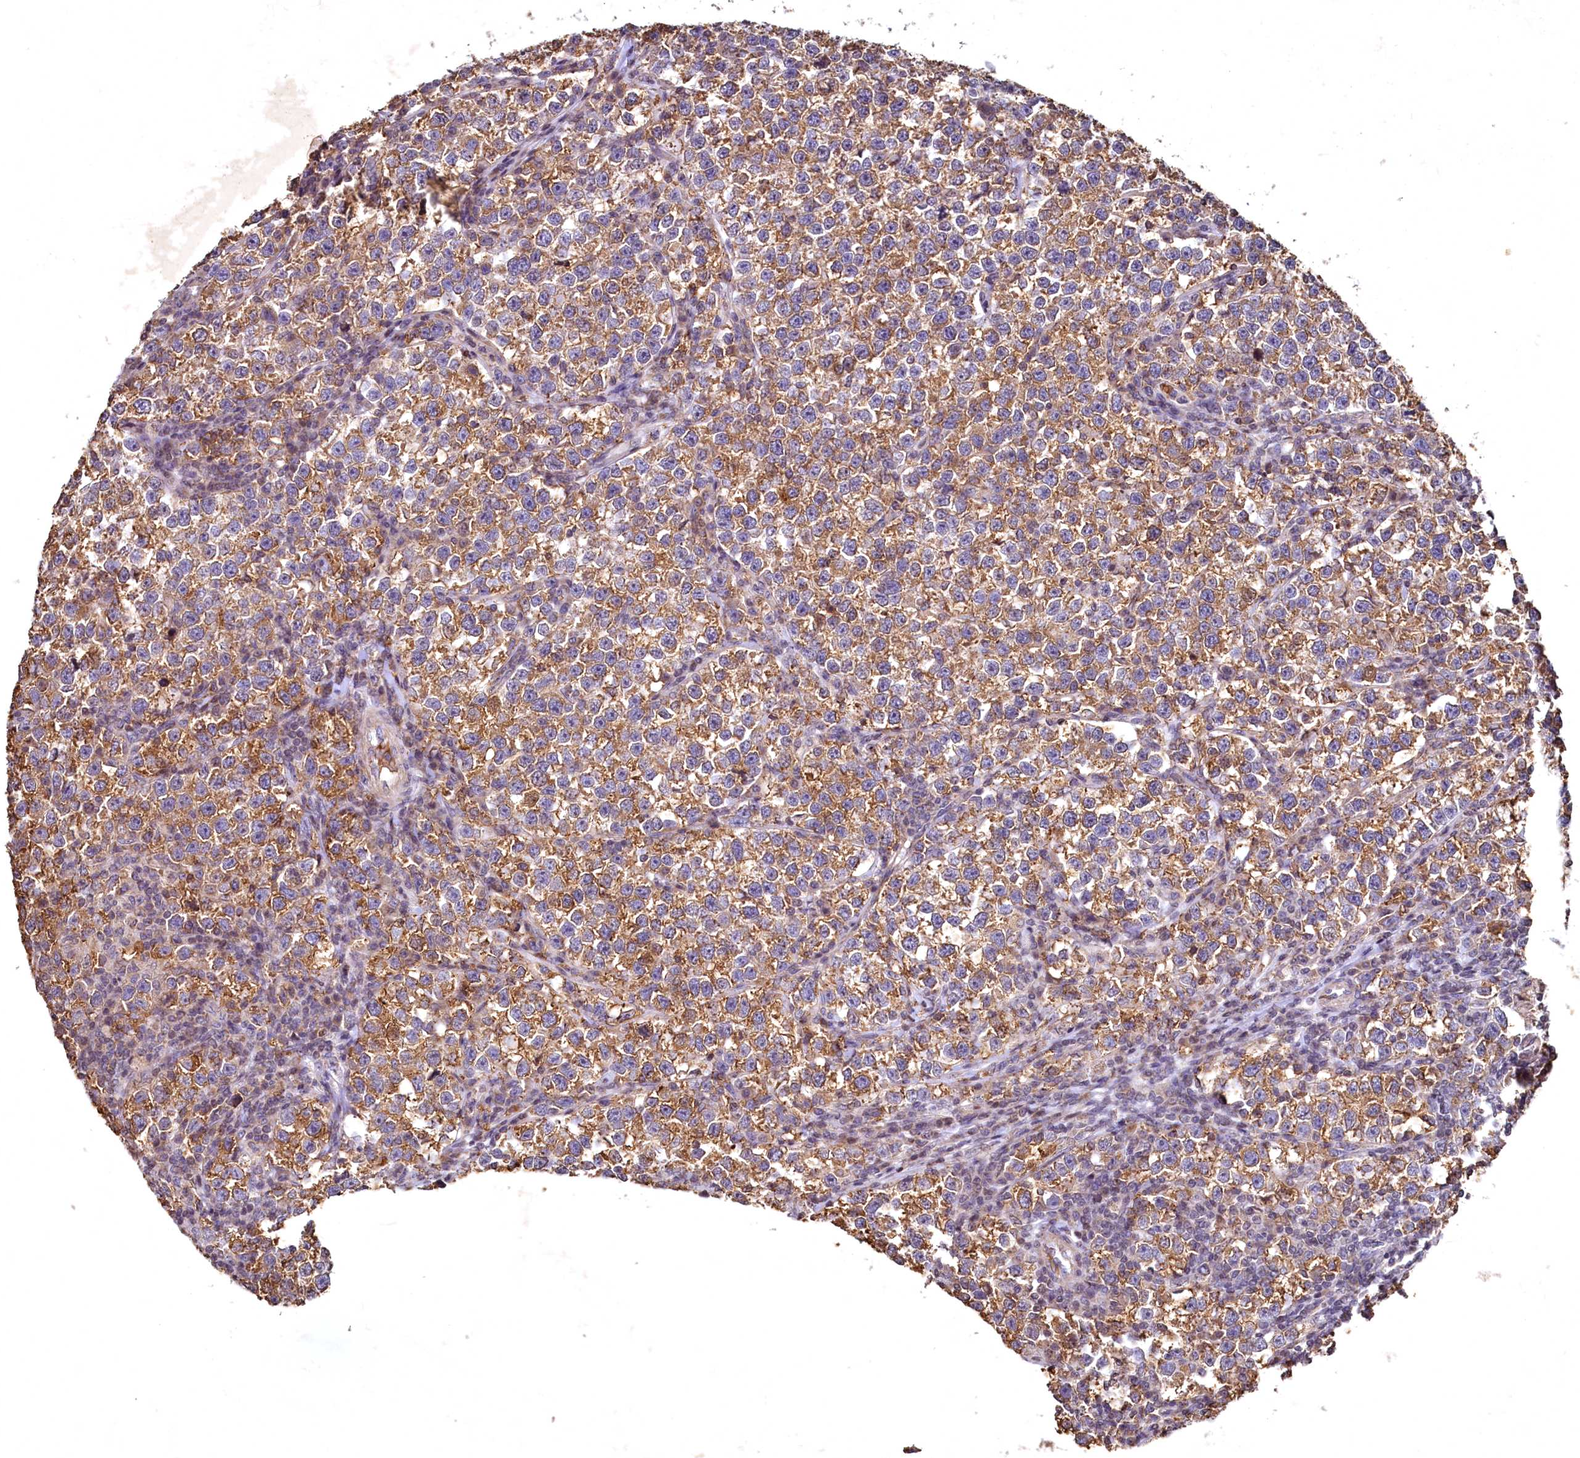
{"staining": {"intensity": "moderate", "quantity": ">75%", "location": "cytoplasmic/membranous"}, "tissue": "testis cancer", "cell_type": "Tumor cells", "image_type": "cancer", "snomed": [{"axis": "morphology", "description": "Normal tissue, NOS"}, {"axis": "morphology", "description": "Seminoma, NOS"}, {"axis": "topography", "description": "Testis"}], "caption": "Protein analysis of testis seminoma tissue reveals moderate cytoplasmic/membranous expression in about >75% of tumor cells. (IHC, brightfield microscopy, high magnification).", "gene": "SPTA1", "patient": {"sex": "male", "age": 43}}